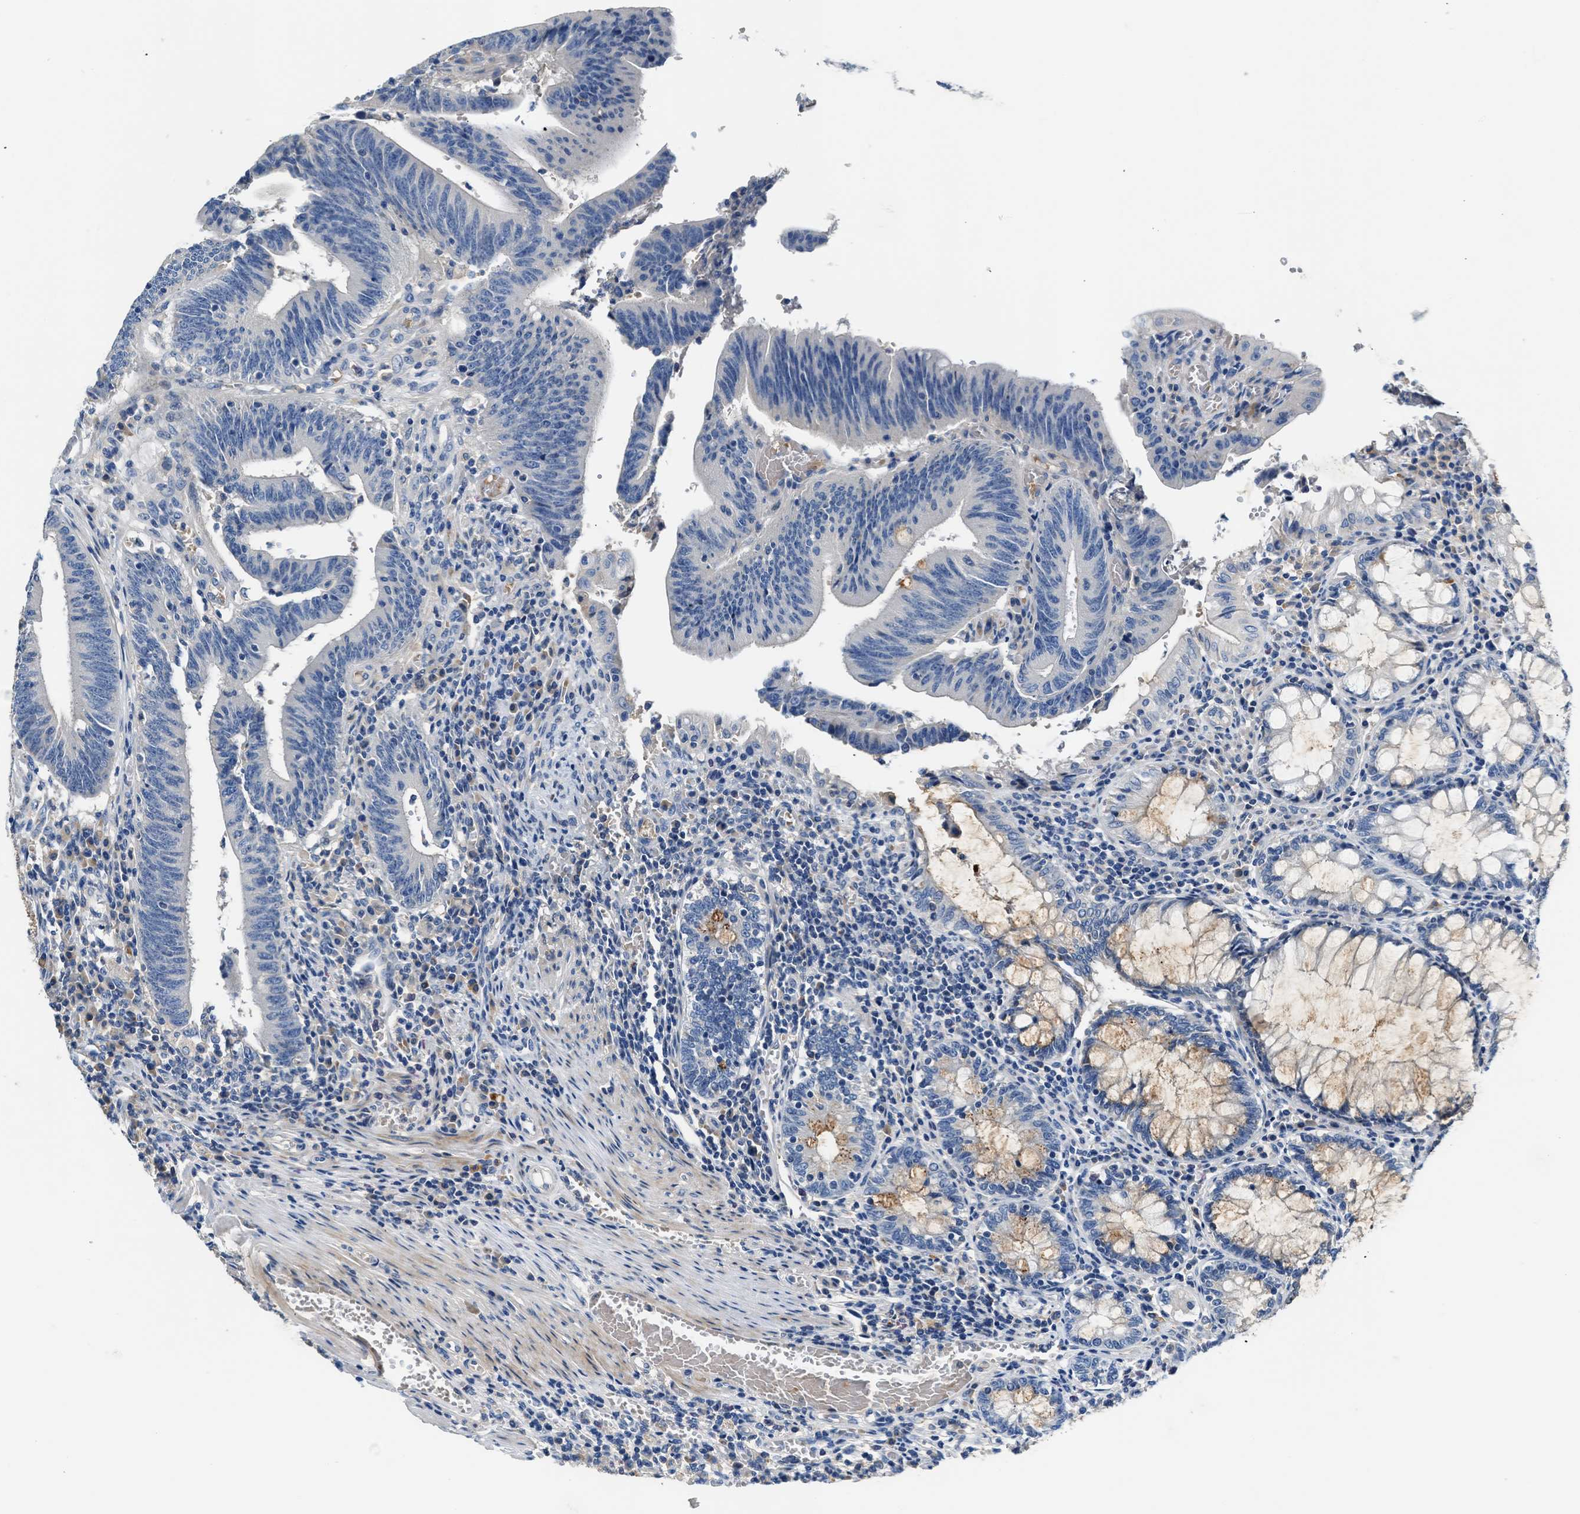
{"staining": {"intensity": "negative", "quantity": "none", "location": "none"}, "tissue": "colorectal cancer", "cell_type": "Tumor cells", "image_type": "cancer", "snomed": [{"axis": "morphology", "description": "Normal tissue, NOS"}, {"axis": "morphology", "description": "Adenocarcinoma, NOS"}, {"axis": "topography", "description": "Rectum"}], "caption": "Immunohistochemical staining of colorectal cancer (adenocarcinoma) exhibits no significant positivity in tumor cells.", "gene": "RWDD2B", "patient": {"sex": "female", "age": 66}}